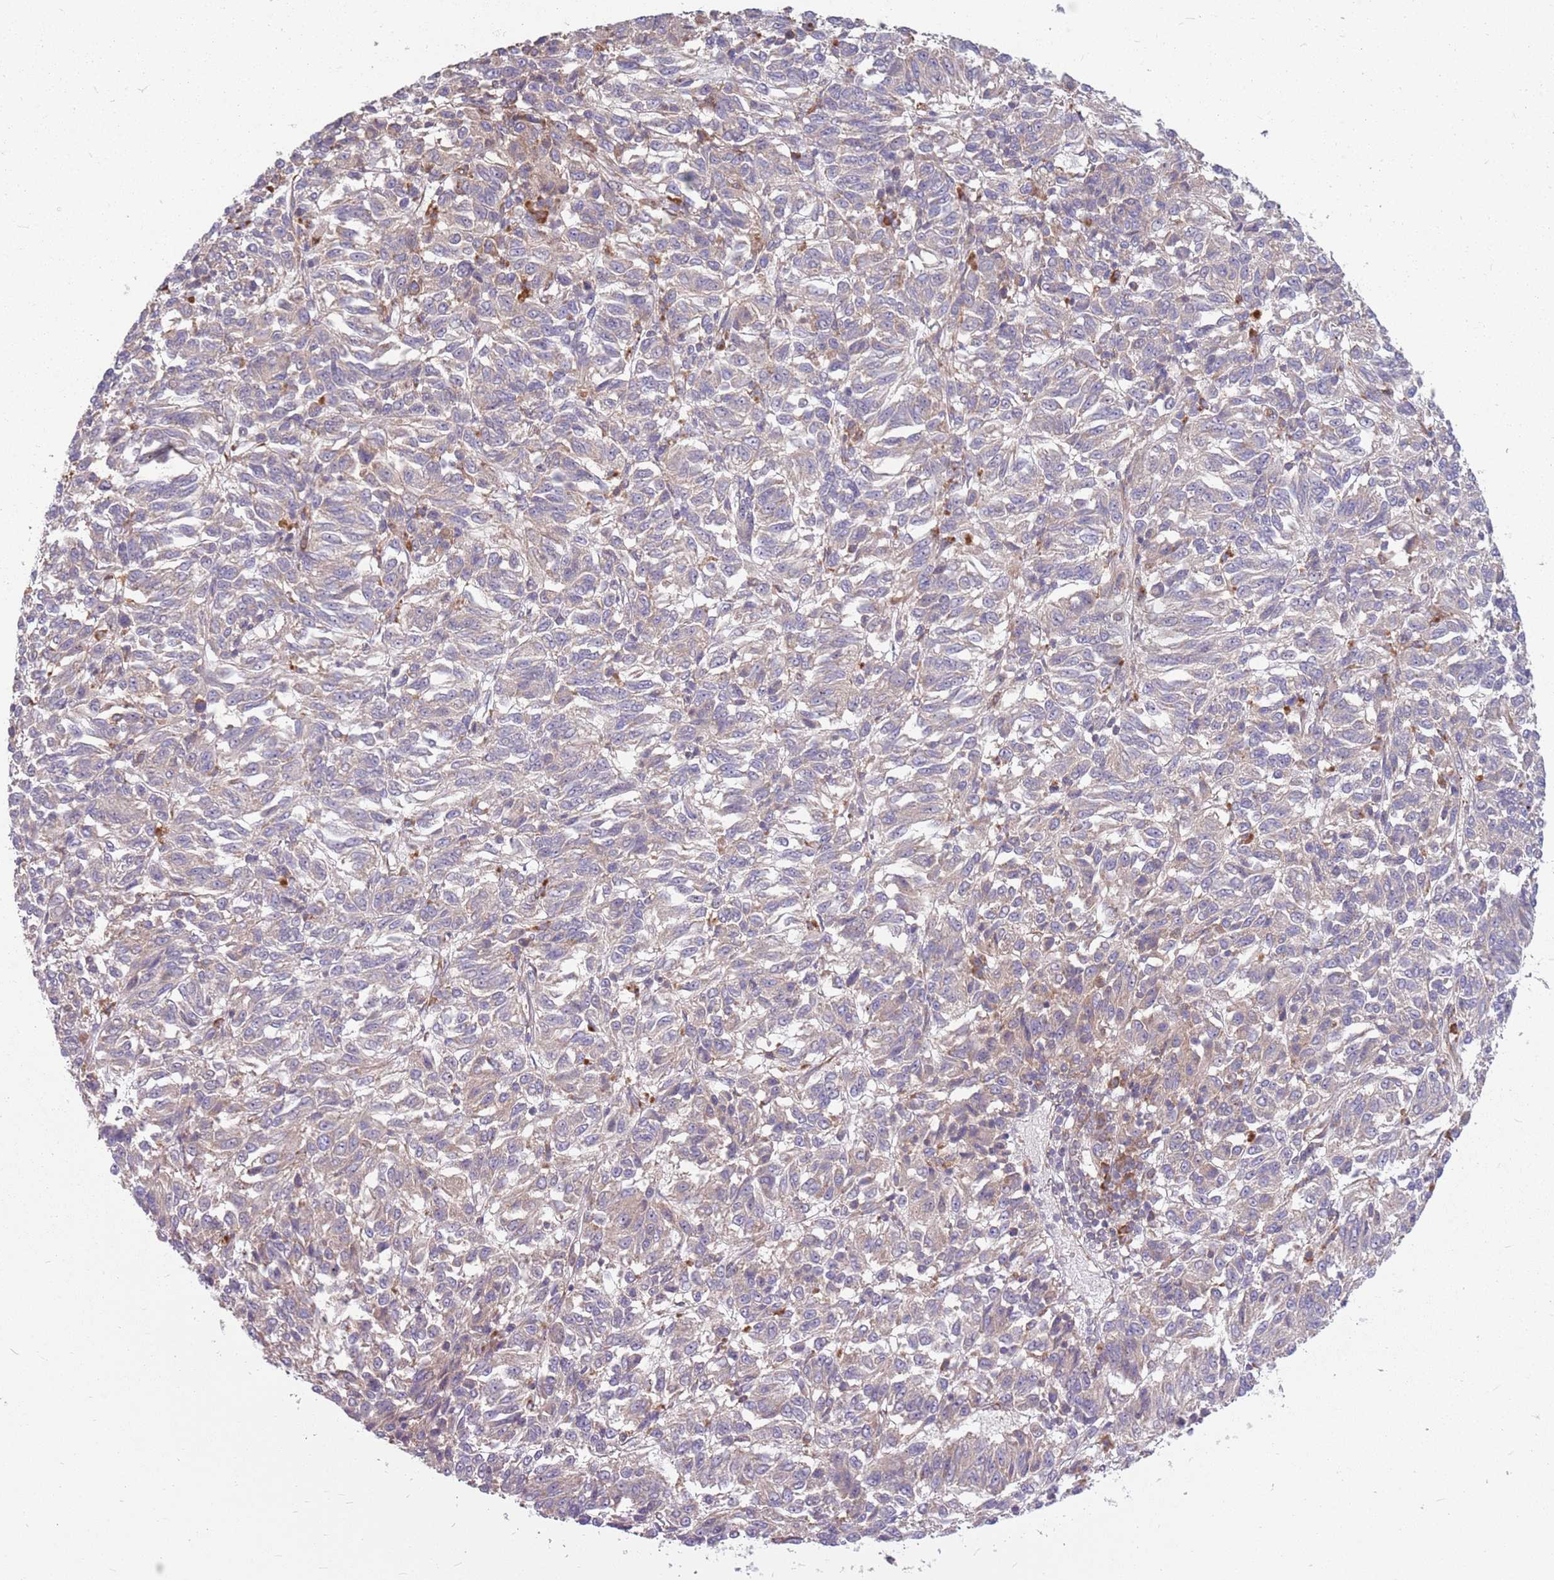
{"staining": {"intensity": "negative", "quantity": "none", "location": "none"}, "tissue": "melanoma", "cell_type": "Tumor cells", "image_type": "cancer", "snomed": [{"axis": "morphology", "description": "Malignant melanoma, Metastatic site"}, {"axis": "topography", "description": "Lung"}], "caption": "The photomicrograph exhibits no staining of tumor cells in malignant melanoma (metastatic site). Brightfield microscopy of IHC stained with DAB (brown) and hematoxylin (blue), captured at high magnification.", "gene": "PPP1R27", "patient": {"sex": "male", "age": 64}}